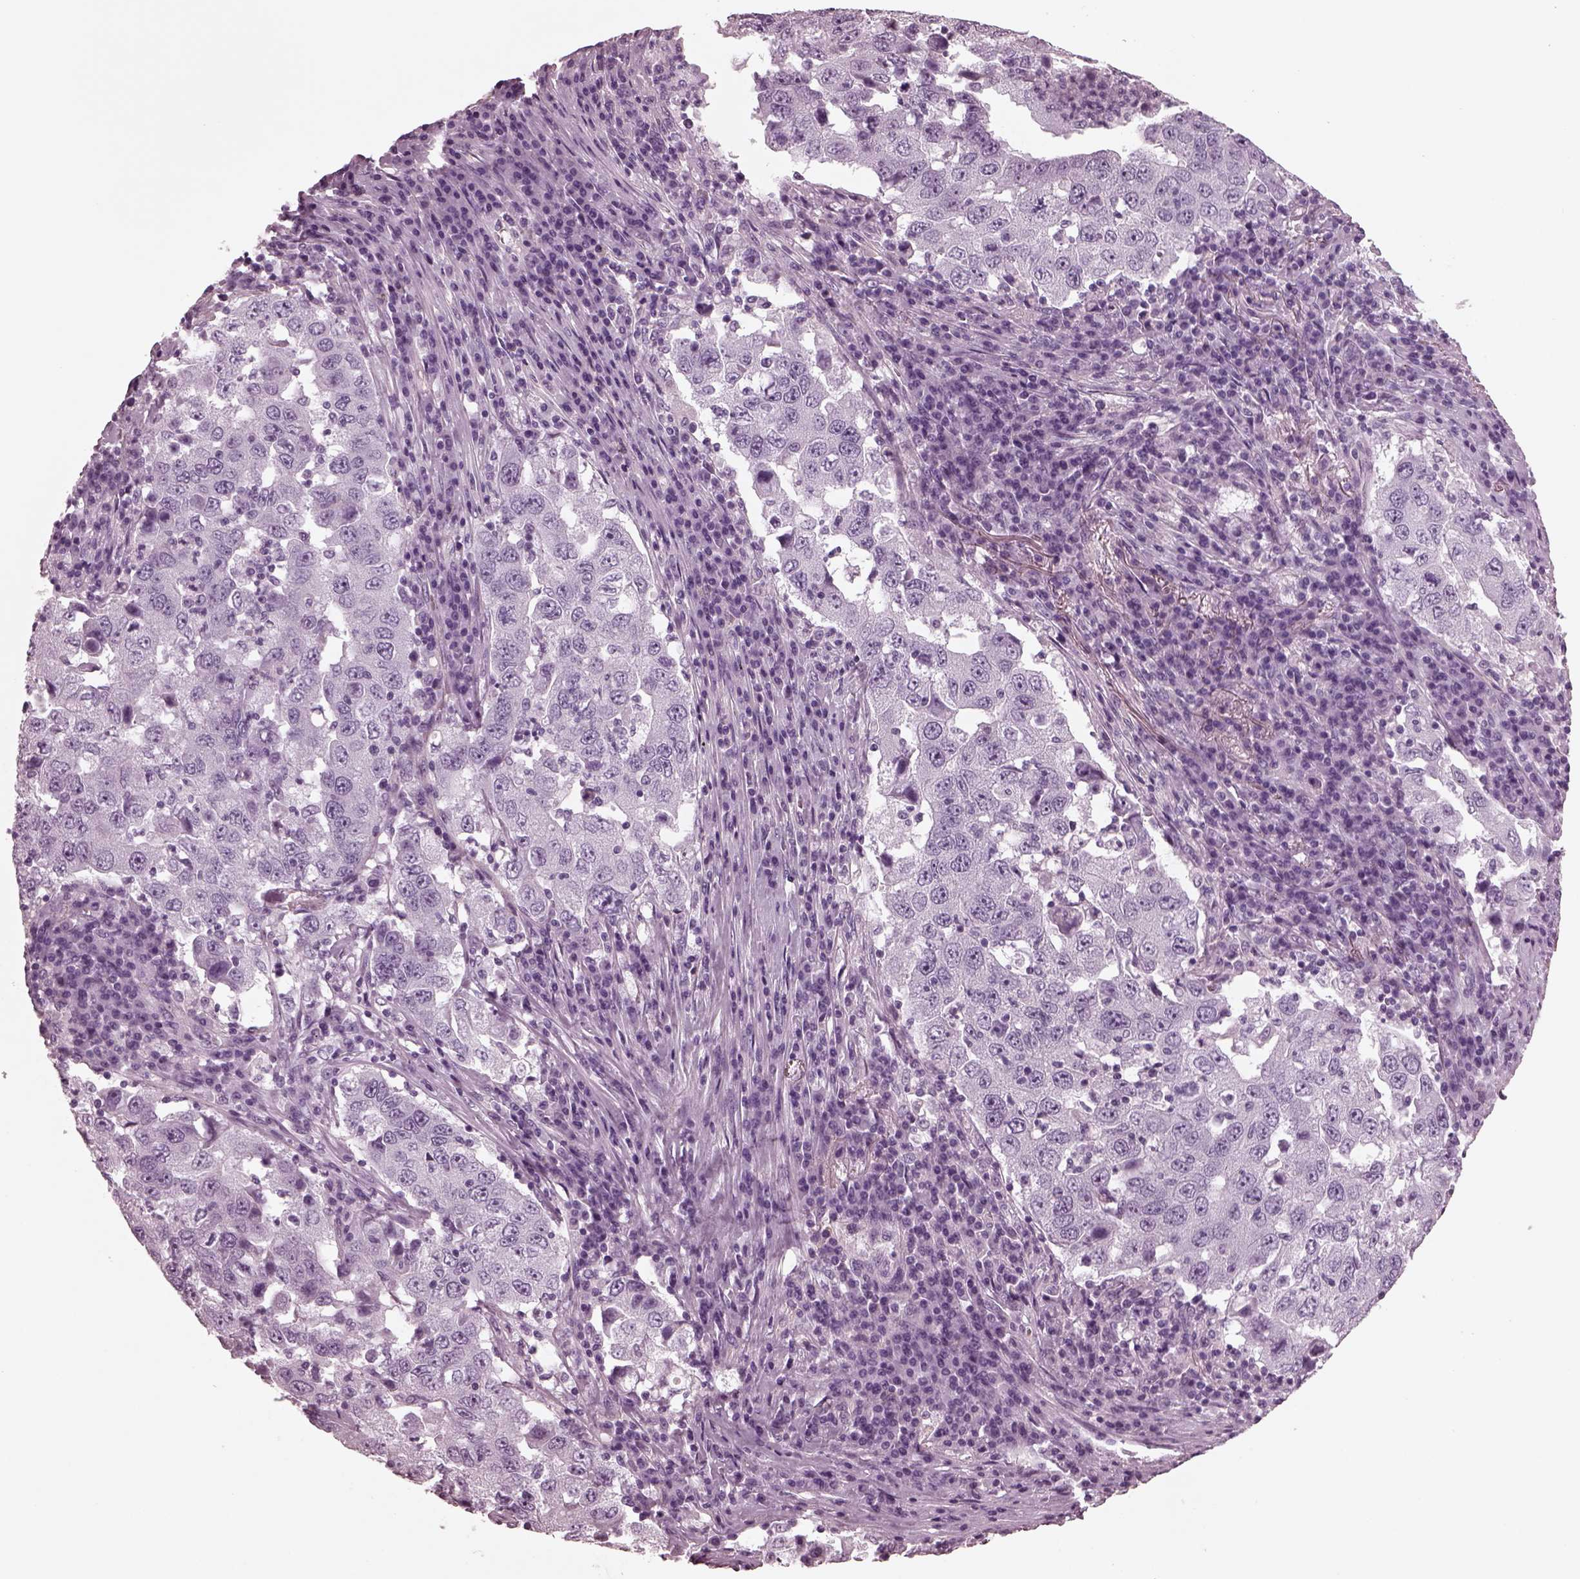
{"staining": {"intensity": "negative", "quantity": "none", "location": "none"}, "tissue": "lung cancer", "cell_type": "Tumor cells", "image_type": "cancer", "snomed": [{"axis": "morphology", "description": "Adenocarcinoma, NOS"}, {"axis": "topography", "description": "Lung"}], "caption": "Adenocarcinoma (lung) stained for a protein using immunohistochemistry (IHC) exhibits no positivity tumor cells.", "gene": "CGA", "patient": {"sex": "male", "age": 73}}